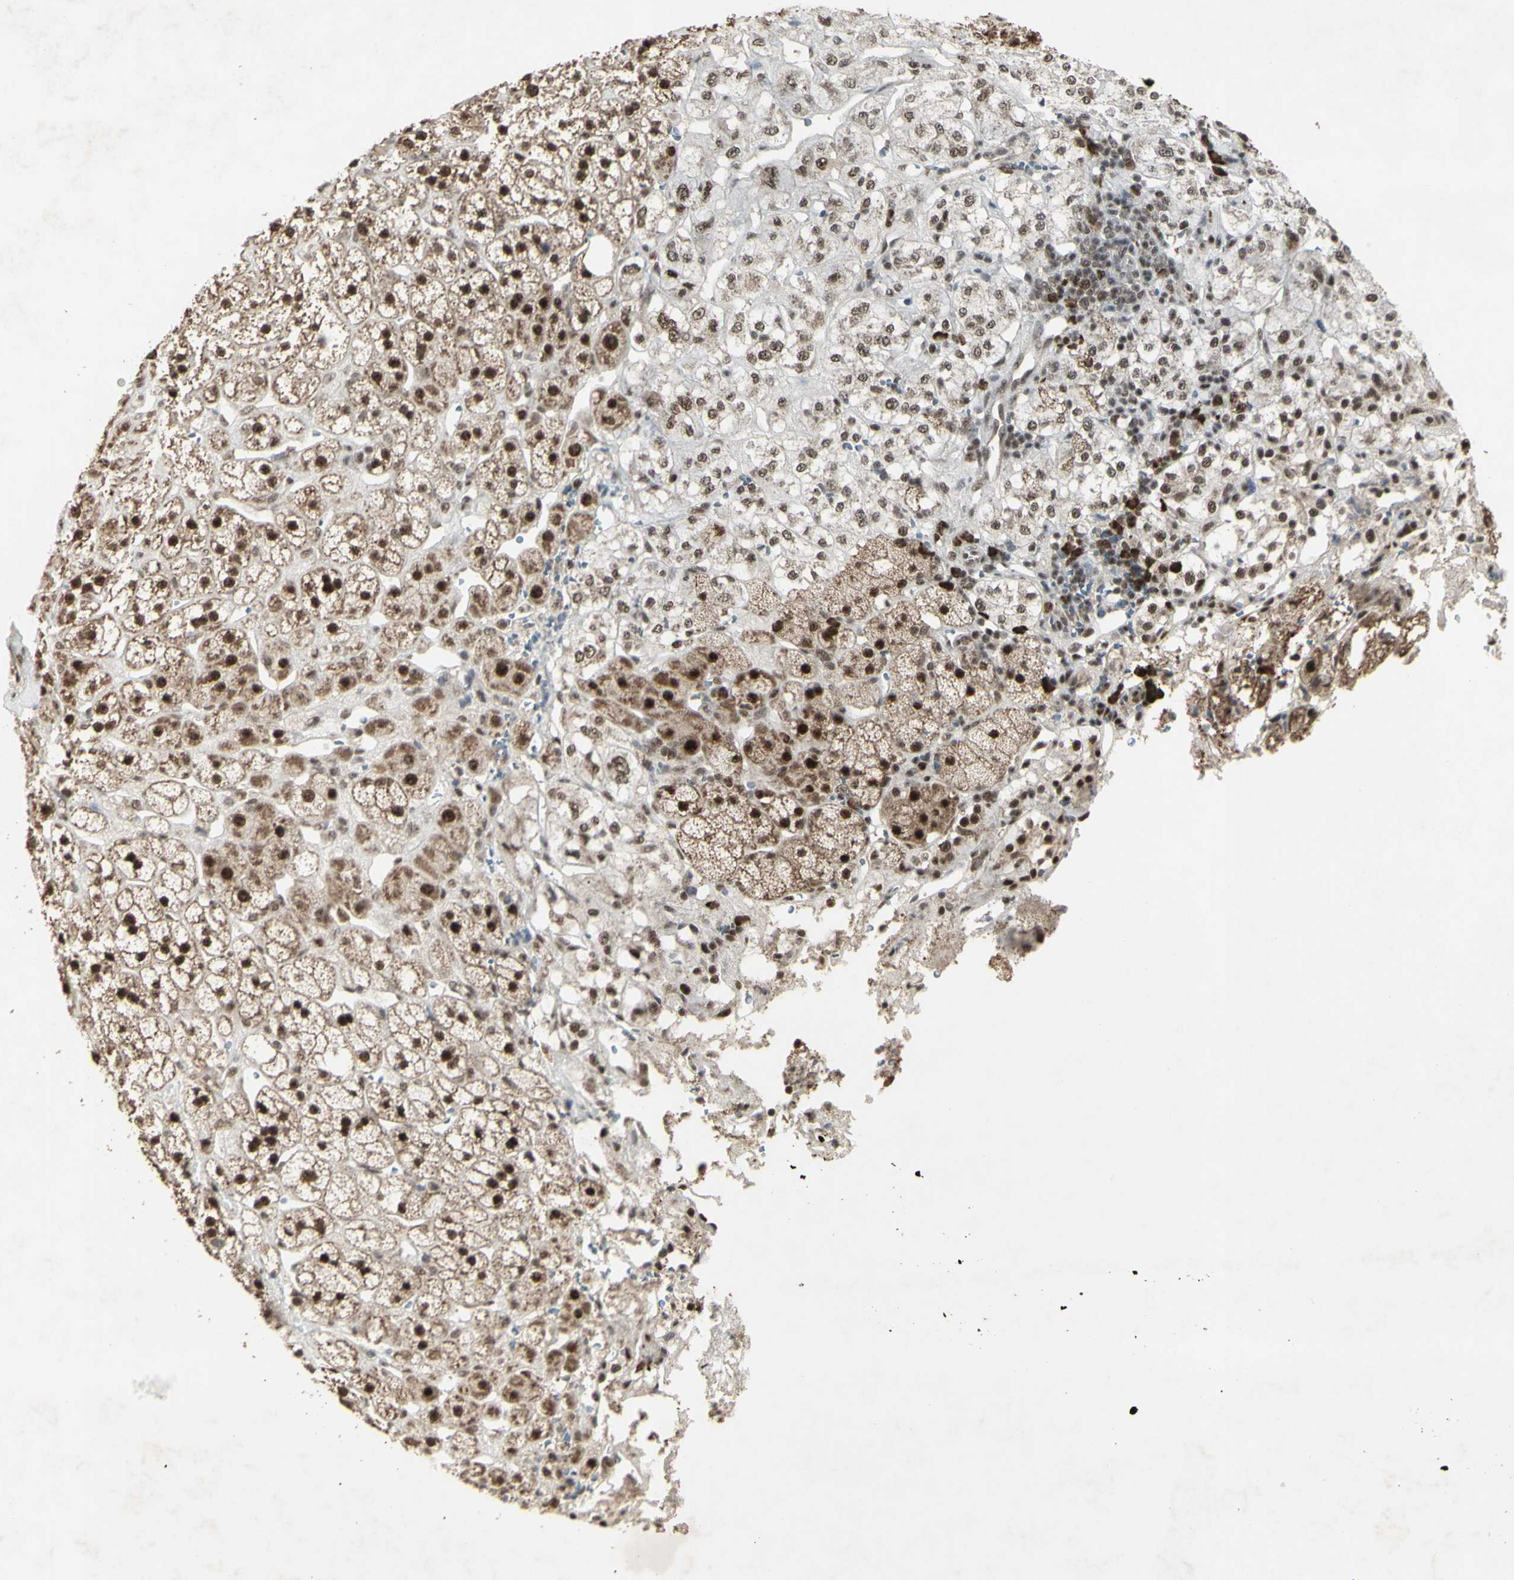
{"staining": {"intensity": "strong", "quantity": ">75%", "location": "nuclear"}, "tissue": "adrenal gland", "cell_type": "Glandular cells", "image_type": "normal", "snomed": [{"axis": "morphology", "description": "Normal tissue, NOS"}, {"axis": "topography", "description": "Adrenal gland"}], "caption": "A high-resolution image shows immunohistochemistry staining of unremarkable adrenal gland, which demonstrates strong nuclear positivity in approximately >75% of glandular cells.", "gene": "CCNT1", "patient": {"sex": "male", "age": 56}}